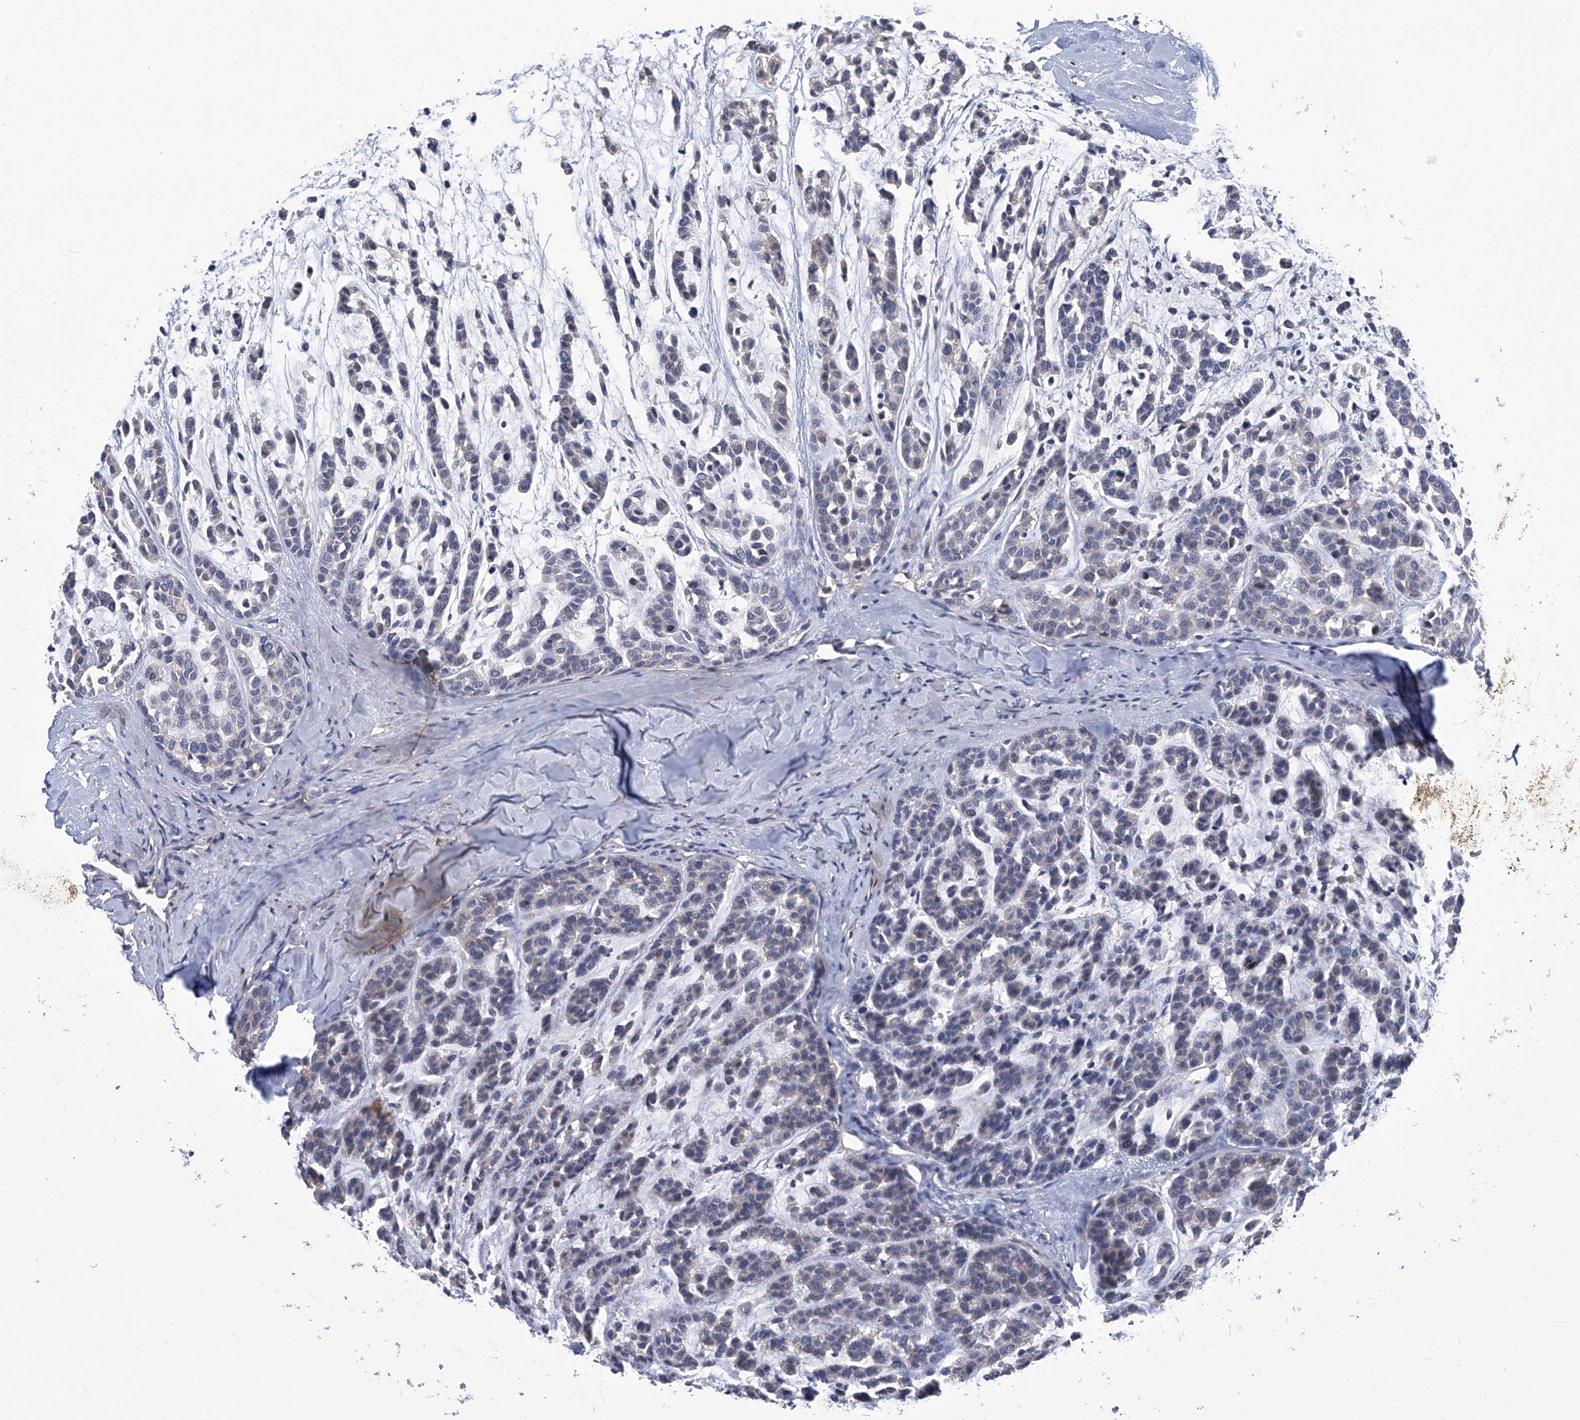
{"staining": {"intensity": "negative", "quantity": "none", "location": "none"}, "tissue": "head and neck cancer", "cell_type": "Tumor cells", "image_type": "cancer", "snomed": [{"axis": "morphology", "description": "Adenocarcinoma, NOS"}, {"axis": "morphology", "description": "Adenoma, NOS"}, {"axis": "topography", "description": "Head-Neck"}], "caption": "Human head and neck cancer stained for a protein using immunohistochemistry displays no positivity in tumor cells.", "gene": "TGFBR1", "patient": {"sex": "female", "age": 55}}